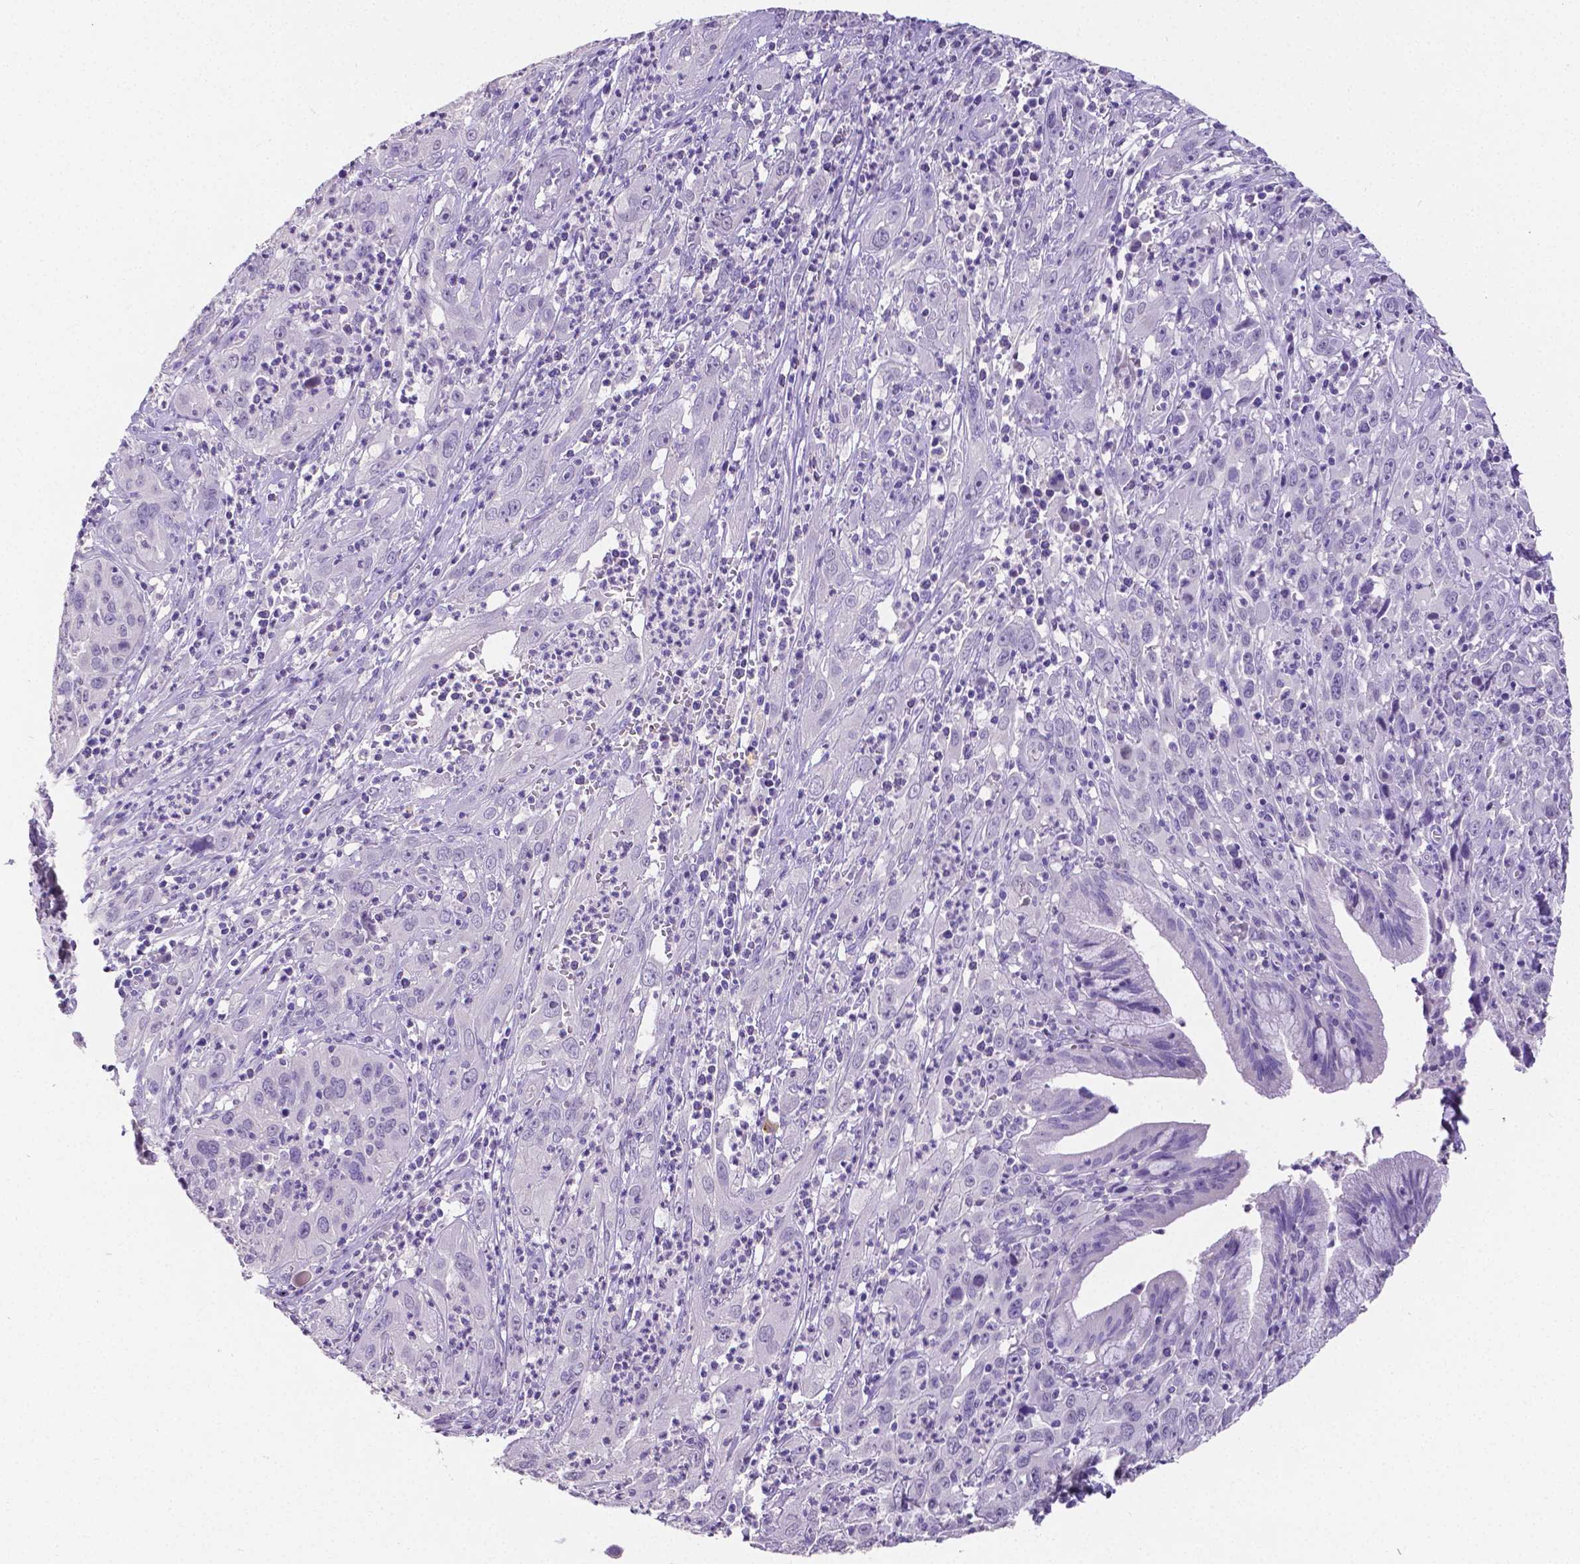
{"staining": {"intensity": "negative", "quantity": "none", "location": "none"}, "tissue": "cervical cancer", "cell_type": "Tumor cells", "image_type": "cancer", "snomed": [{"axis": "morphology", "description": "Squamous cell carcinoma, NOS"}, {"axis": "topography", "description": "Cervix"}], "caption": "Tumor cells are negative for brown protein staining in cervical squamous cell carcinoma.", "gene": "SATB2", "patient": {"sex": "female", "age": 32}}